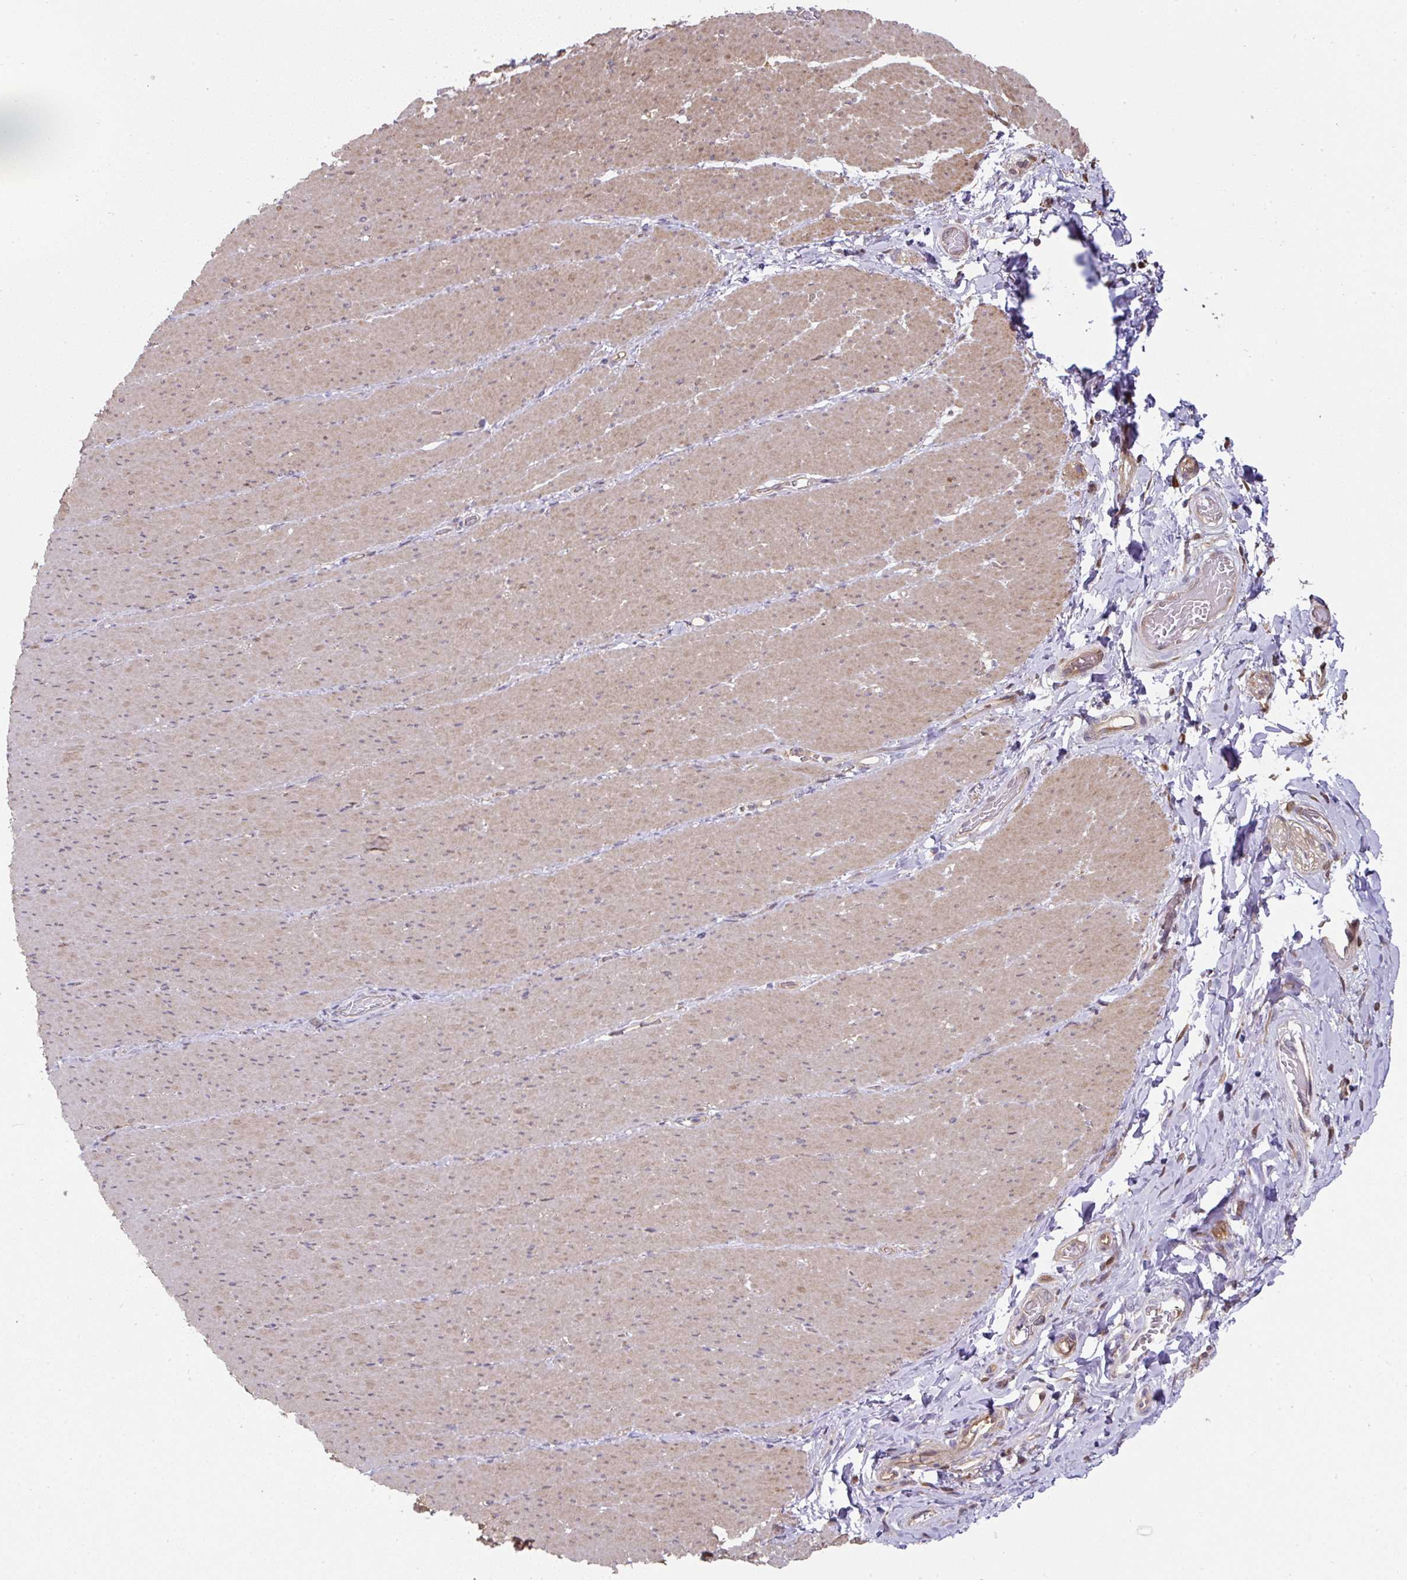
{"staining": {"intensity": "moderate", "quantity": ">75%", "location": "cytoplasmic/membranous"}, "tissue": "smooth muscle", "cell_type": "Smooth muscle cells", "image_type": "normal", "snomed": [{"axis": "morphology", "description": "Normal tissue, NOS"}, {"axis": "topography", "description": "Smooth muscle"}, {"axis": "topography", "description": "Rectum"}], "caption": "Immunohistochemical staining of unremarkable human smooth muscle demonstrates >75% levels of moderate cytoplasmic/membranous protein expression in approximately >75% of smooth muscle cells. The protein is shown in brown color, while the nuclei are stained blue.", "gene": "ST13", "patient": {"sex": "male", "age": 53}}